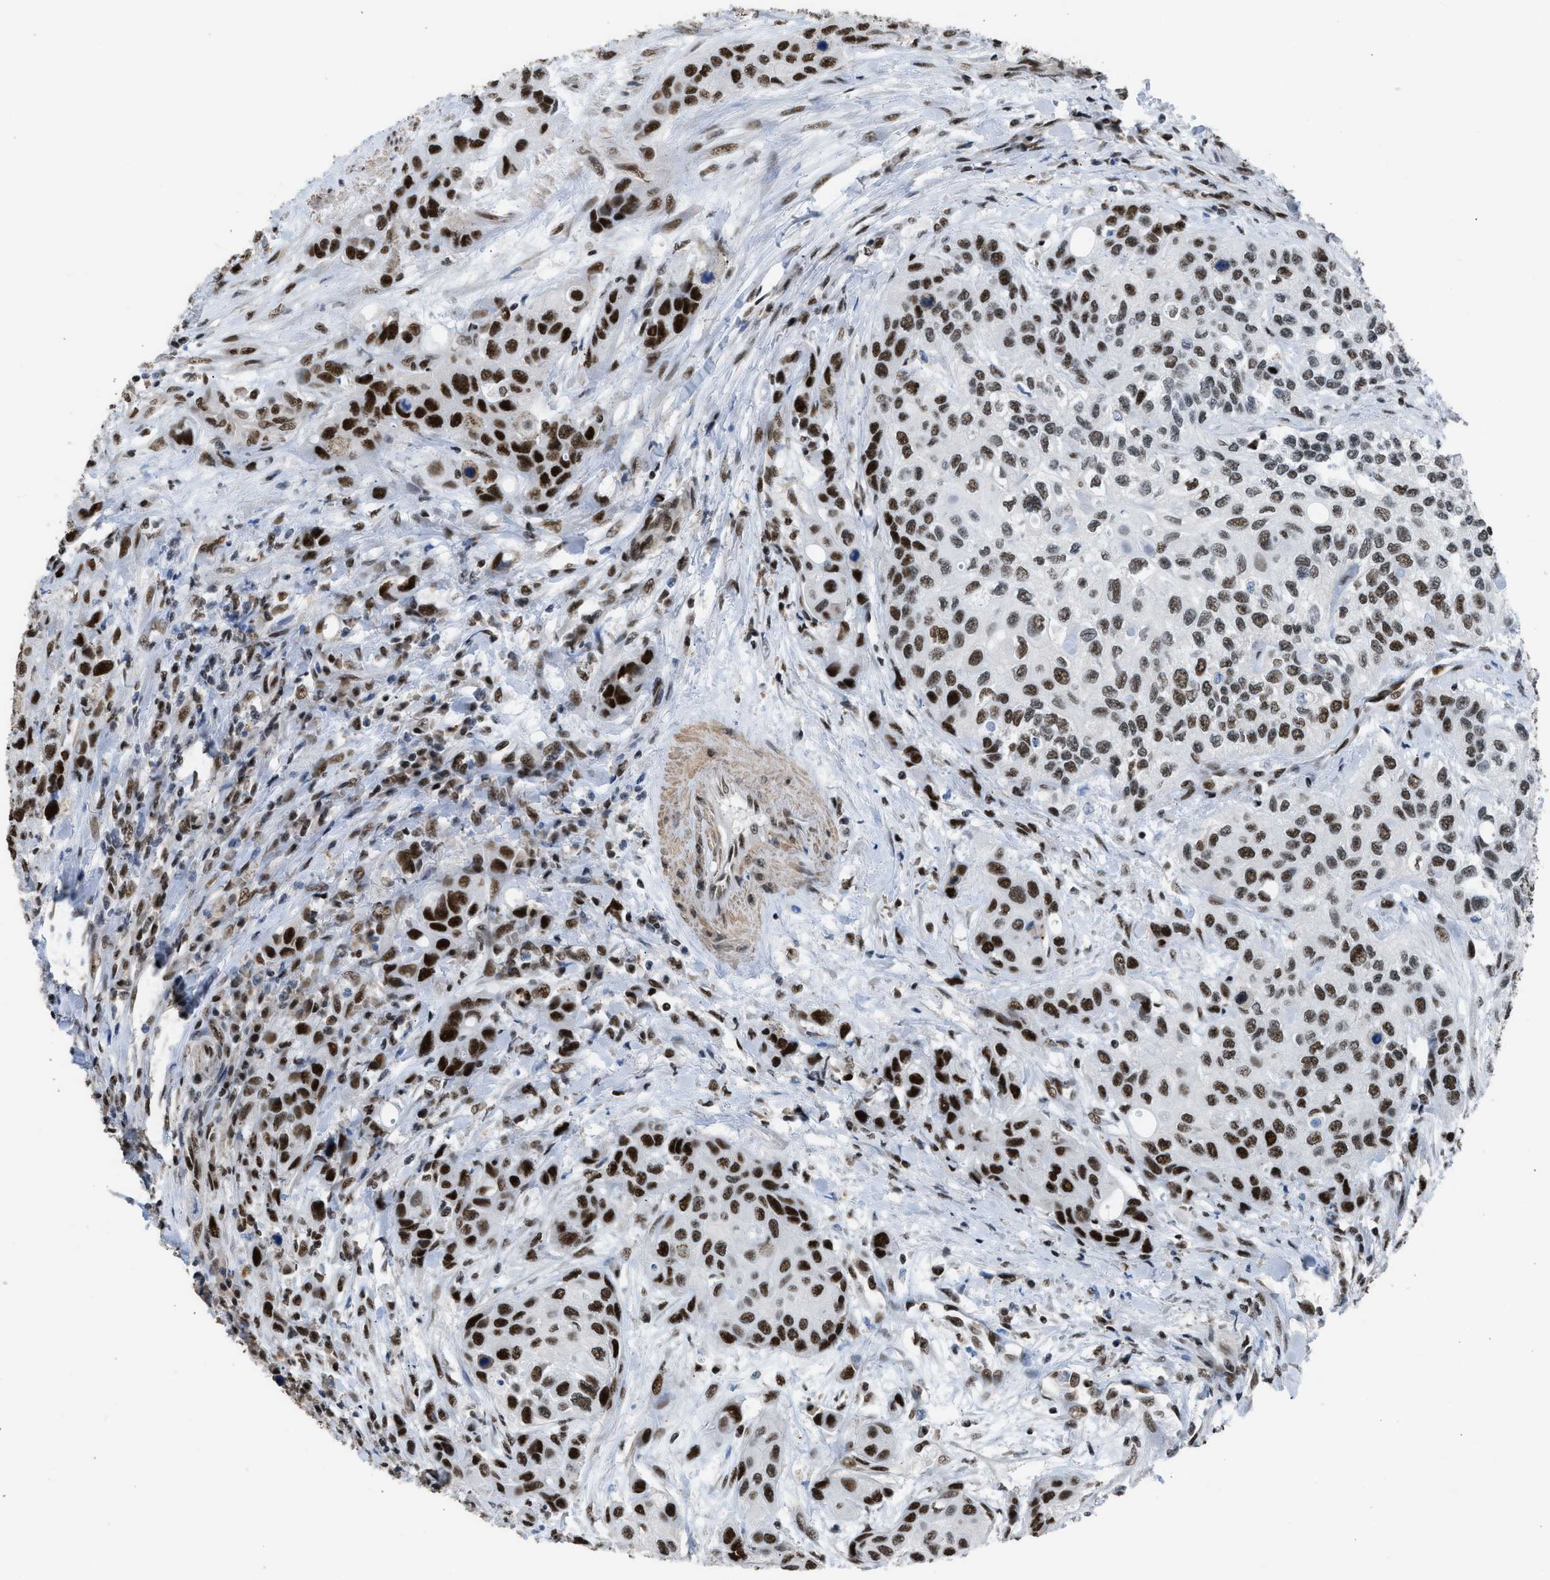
{"staining": {"intensity": "strong", "quantity": ">75%", "location": "nuclear"}, "tissue": "urothelial cancer", "cell_type": "Tumor cells", "image_type": "cancer", "snomed": [{"axis": "morphology", "description": "Urothelial carcinoma, High grade"}, {"axis": "topography", "description": "Urinary bladder"}], "caption": "Urothelial cancer stained with a protein marker exhibits strong staining in tumor cells.", "gene": "SCAF4", "patient": {"sex": "female", "age": 56}}